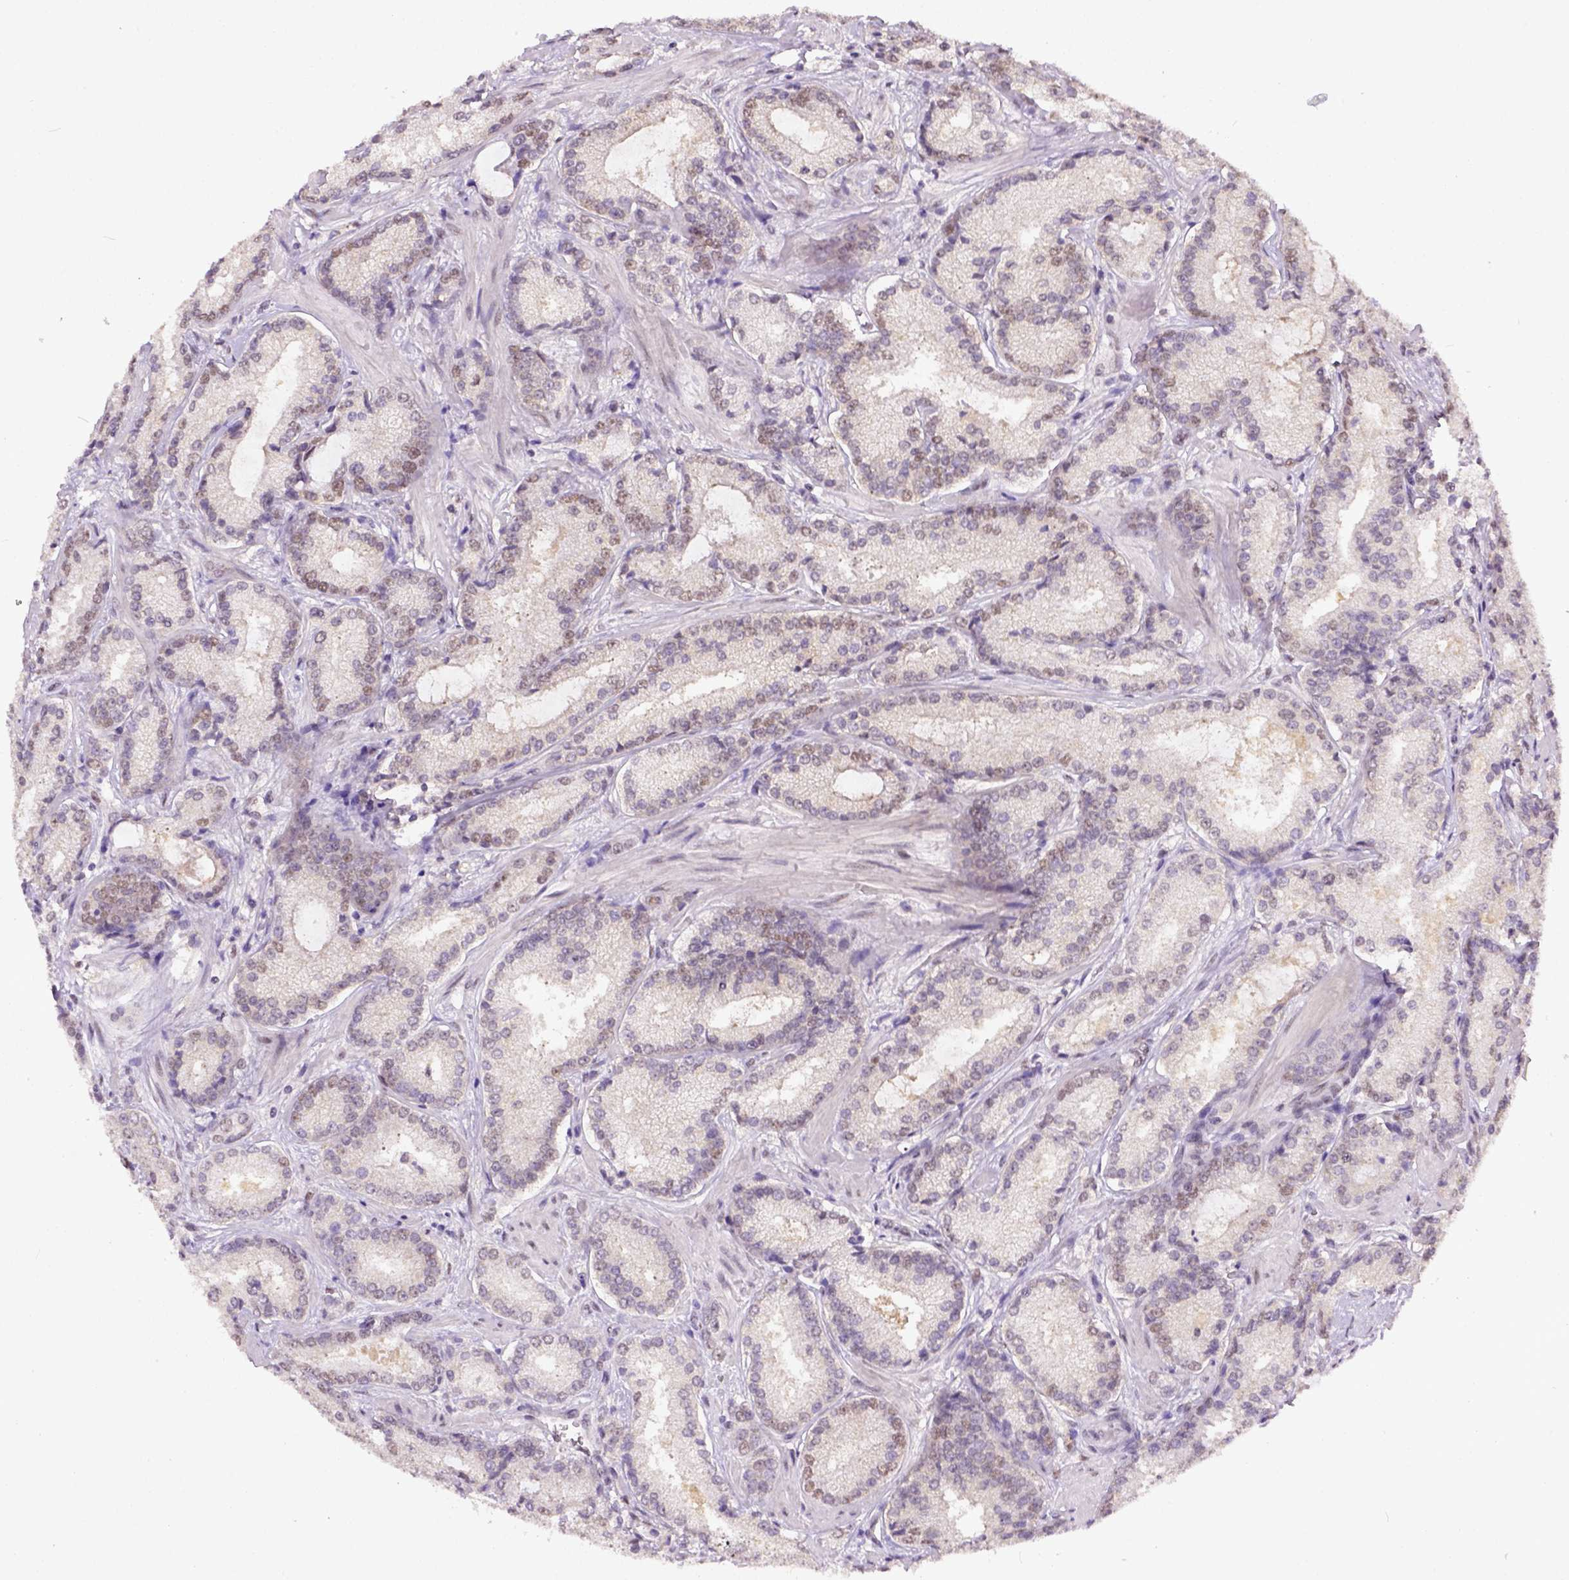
{"staining": {"intensity": "weak", "quantity": "25%-75%", "location": "nuclear"}, "tissue": "prostate cancer", "cell_type": "Tumor cells", "image_type": "cancer", "snomed": [{"axis": "morphology", "description": "Adenocarcinoma, Low grade"}, {"axis": "topography", "description": "Prostate"}], "caption": "Protein analysis of prostate cancer (adenocarcinoma (low-grade)) tissue reveals weak nuclear staining in approximately 25%-75% of tumor cells.", "gene": "ERCC1", "patient": {"sex": "male", "age": 56}}